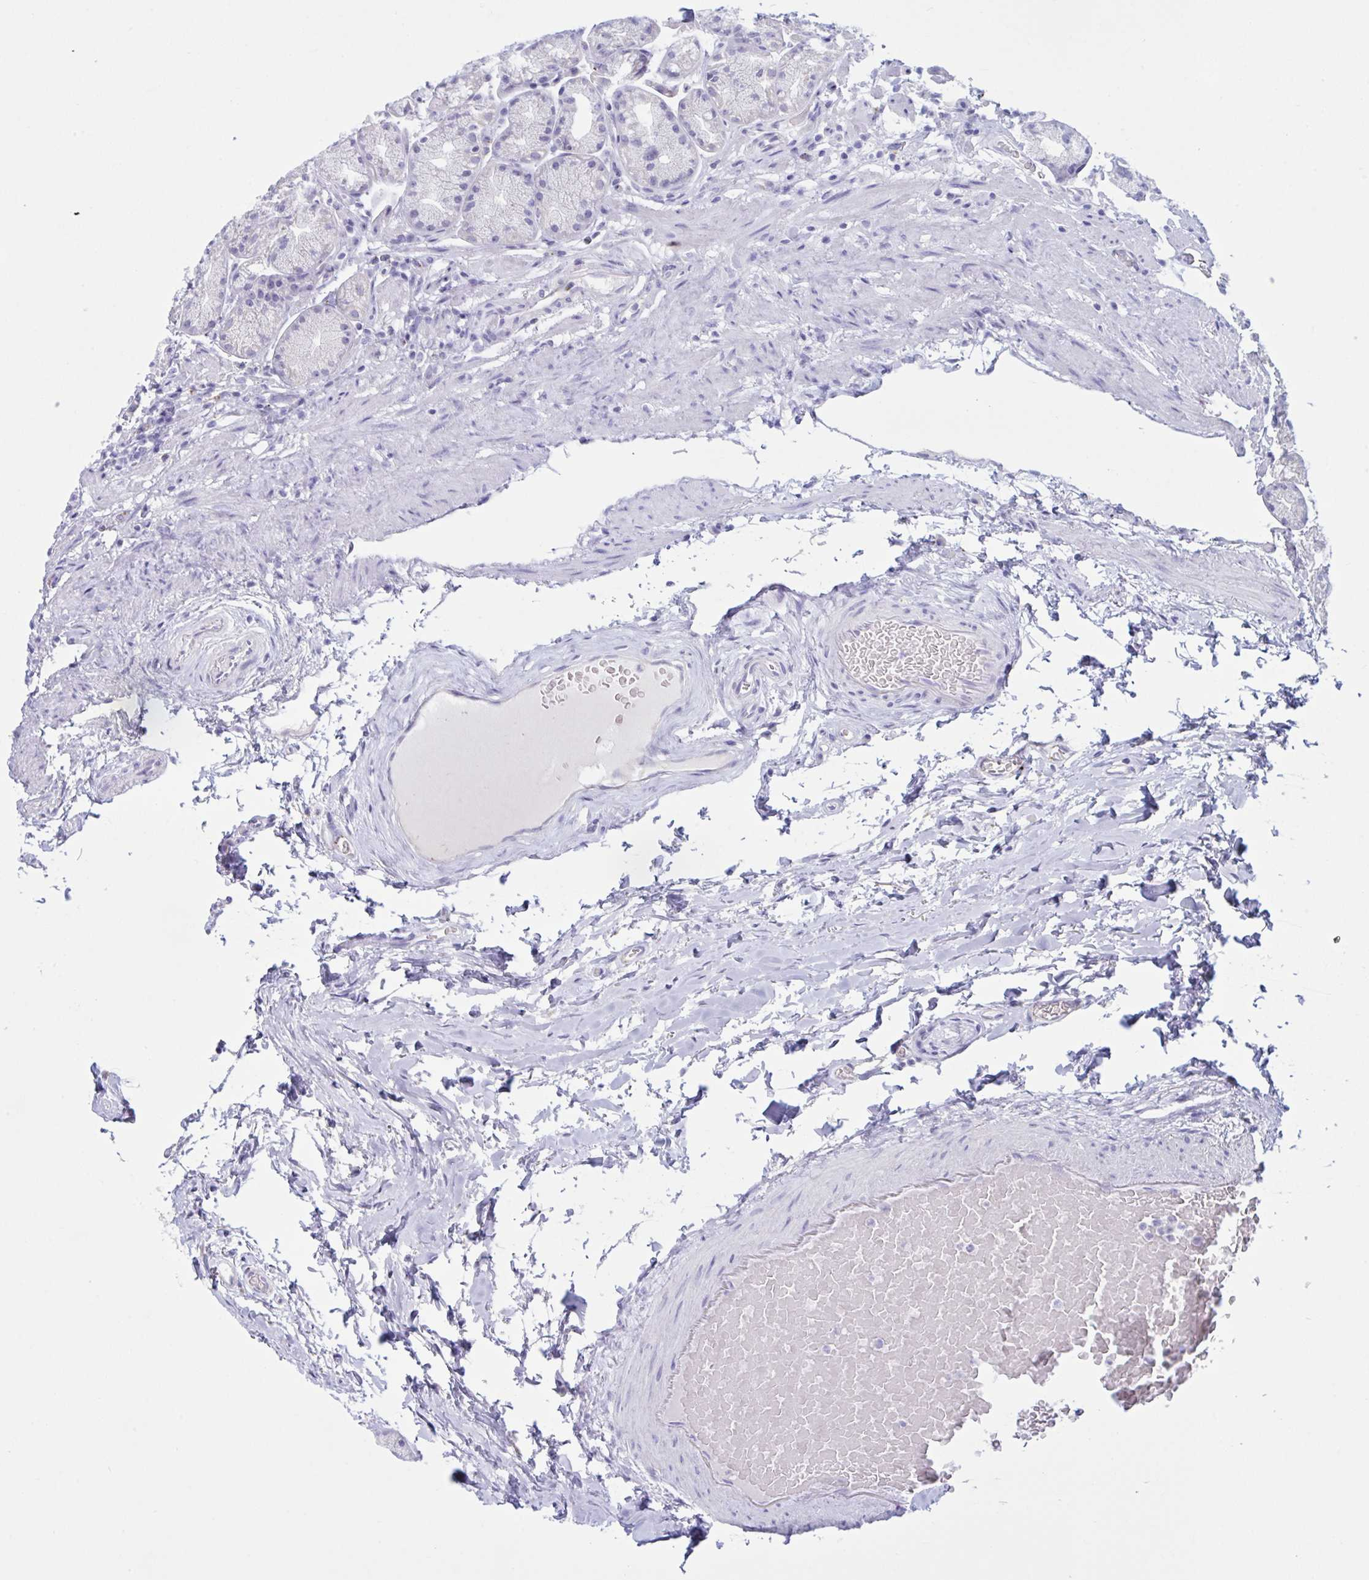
{"staining": {"intensity": "negative", "quantity": "none", "location": "none"}, "tissue": "stomach", "cell_type": "Glandular cells", "image_type": "normal", "snomed": [{"axis": "morphology", "description": "Normal tissue, NOS"}, {"axis": "topography", "description": "Stomach, lower"}], "caption": "This is a photomicrograph of immunohistochemistry staining of benign stomach, which shows no staining in glandular cells. (DAB IHC, high magnification).", "gene": "XCL1", "patient": {"sex": "male", "age": 67}}